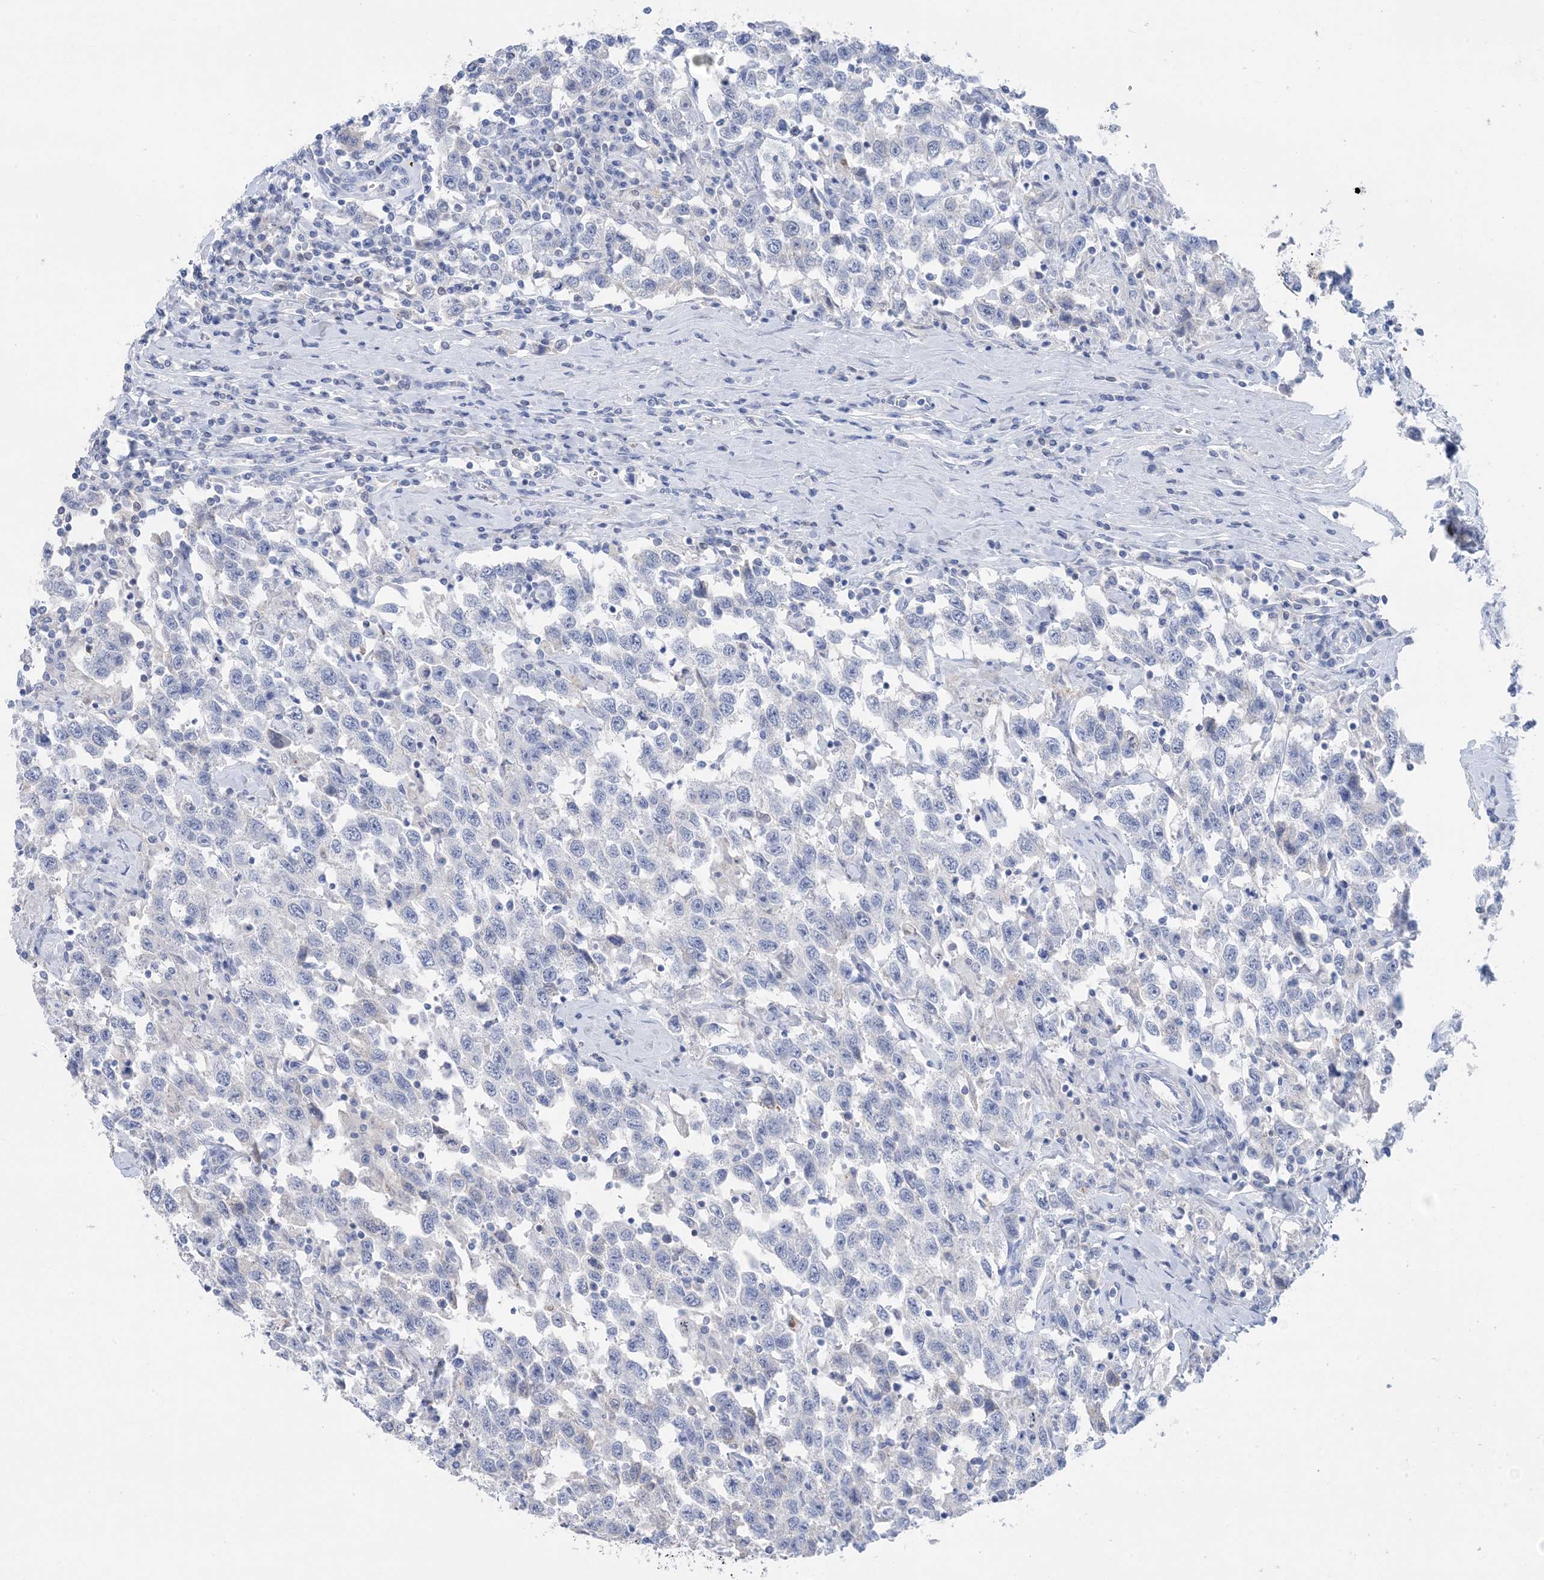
{"staining": {"intensity": "negative", "quantity": "none", "location": "none"}, "tissue": "testis cancer", "cell_type": "Tumor cells", "image_type": "cancer", "snomed": [{"axis": "morphology", "description": "Seminoma, NOS"}, {"axis": "topography", "description": "Testis"}], "caption": "IHC histopathology image of human testis cancer (seminoma) stained for a protein (brown), which shows no expression in tumor cells. (DAB IHC with hematoxylin counter stain).", "gene": "SH3YL1", "patient": {"sex": "male", "age": 41}}